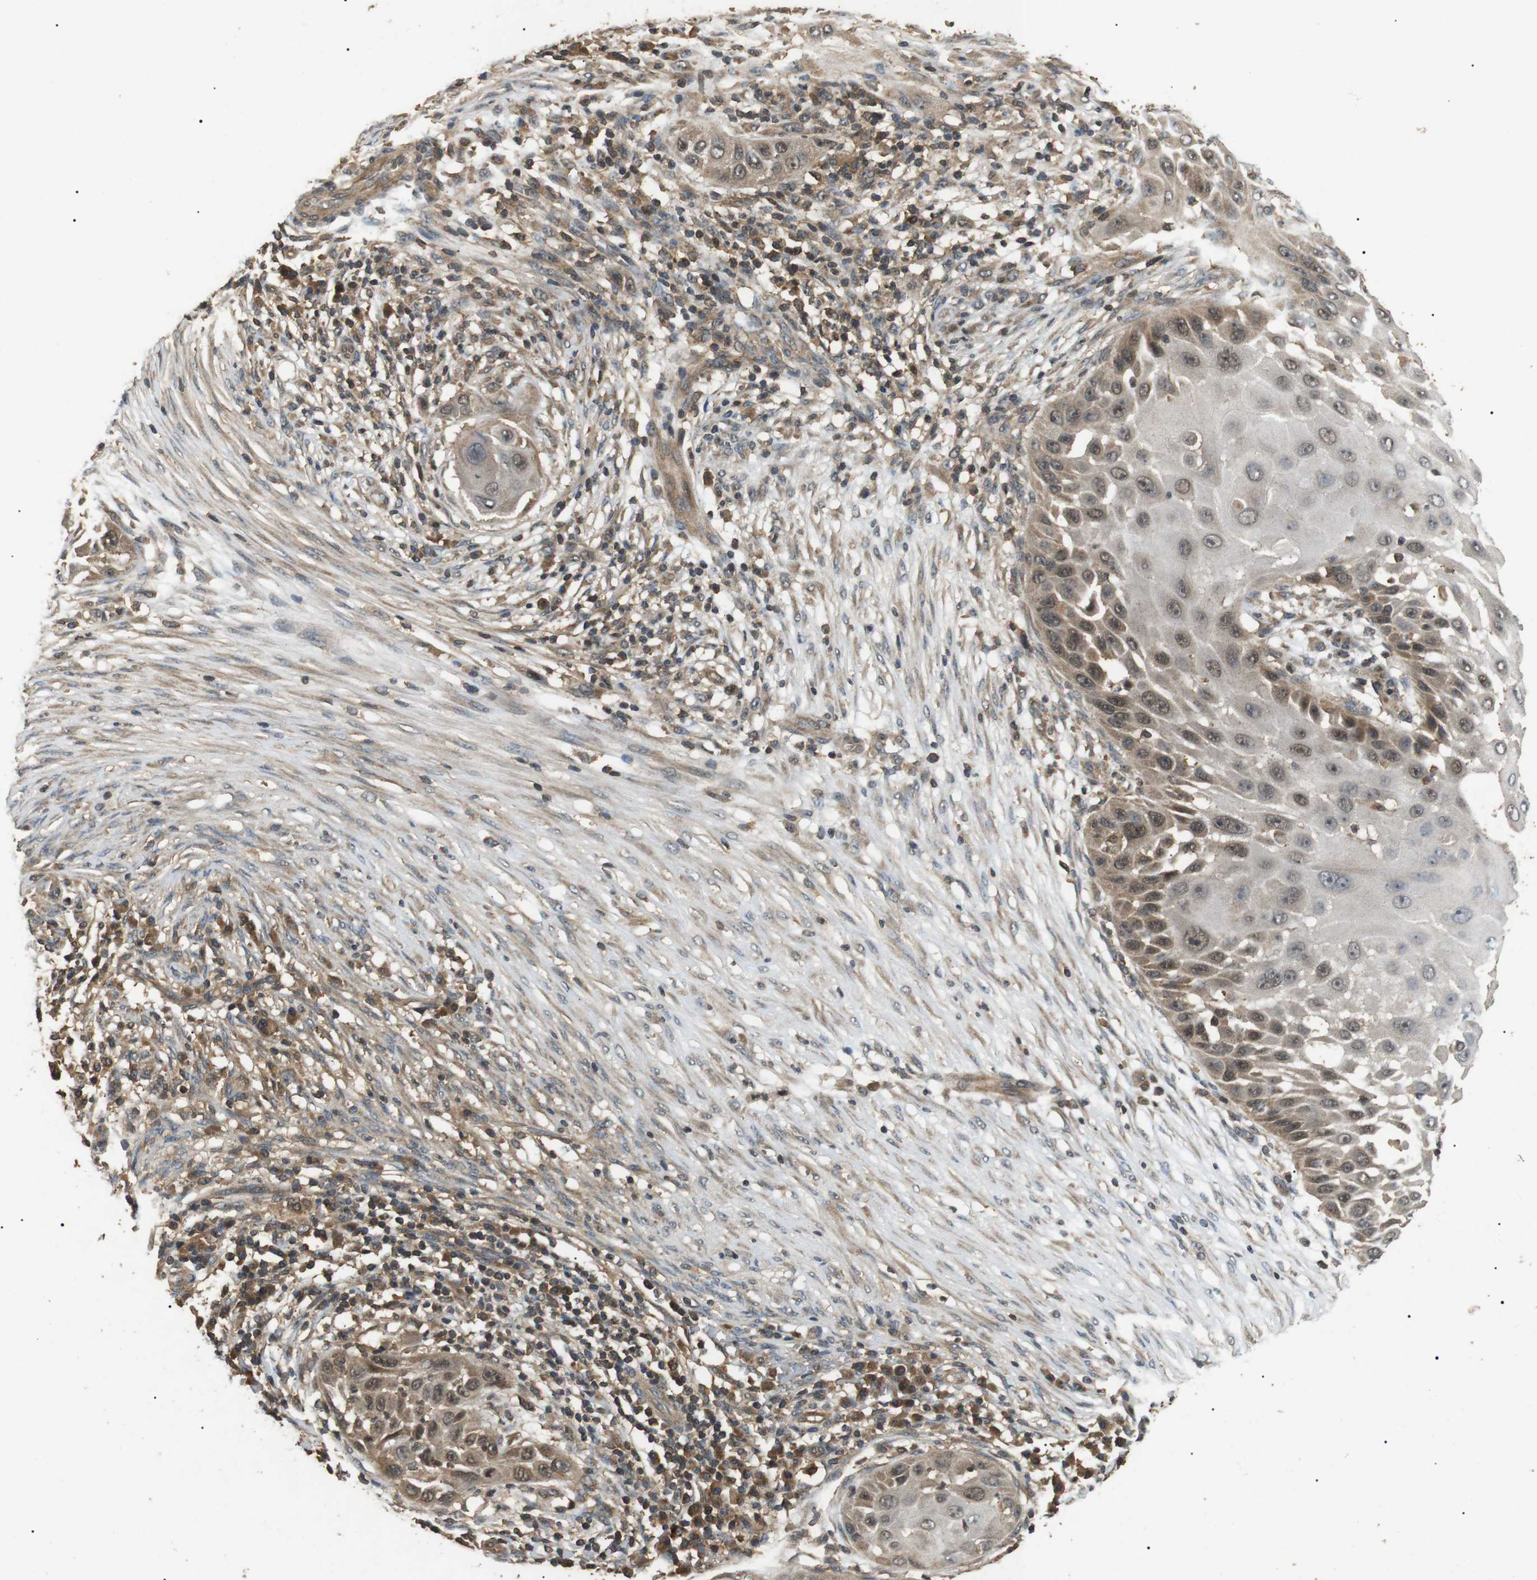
{"staining": {"intensity": "moderate", "quantity": ">75%", "location": "cytoplasmic/membranous,nuclear"}, "tissue": "skin cancer", "cell_type": "Tumor cells", "image_type": "cancer", "snomed": [{"axis": "morphology", "description": "Squamous cell carcinoma, NOS"}, {"axis": "topography", "description": "Skin"}], "caption": "Immunohistochemistry (DAB (3,3'-diaminobenzidine)) staining of squamous cell carcinoma (skin) exhibits moderate cytoplasmic/membranous and nuclear protein positivity in approximately >75% of tumor cells. (IHC, brightfield microscopy, high magnification).", "gene": "TBC1D15", "patient": {"sex": "female", "age": 44}}